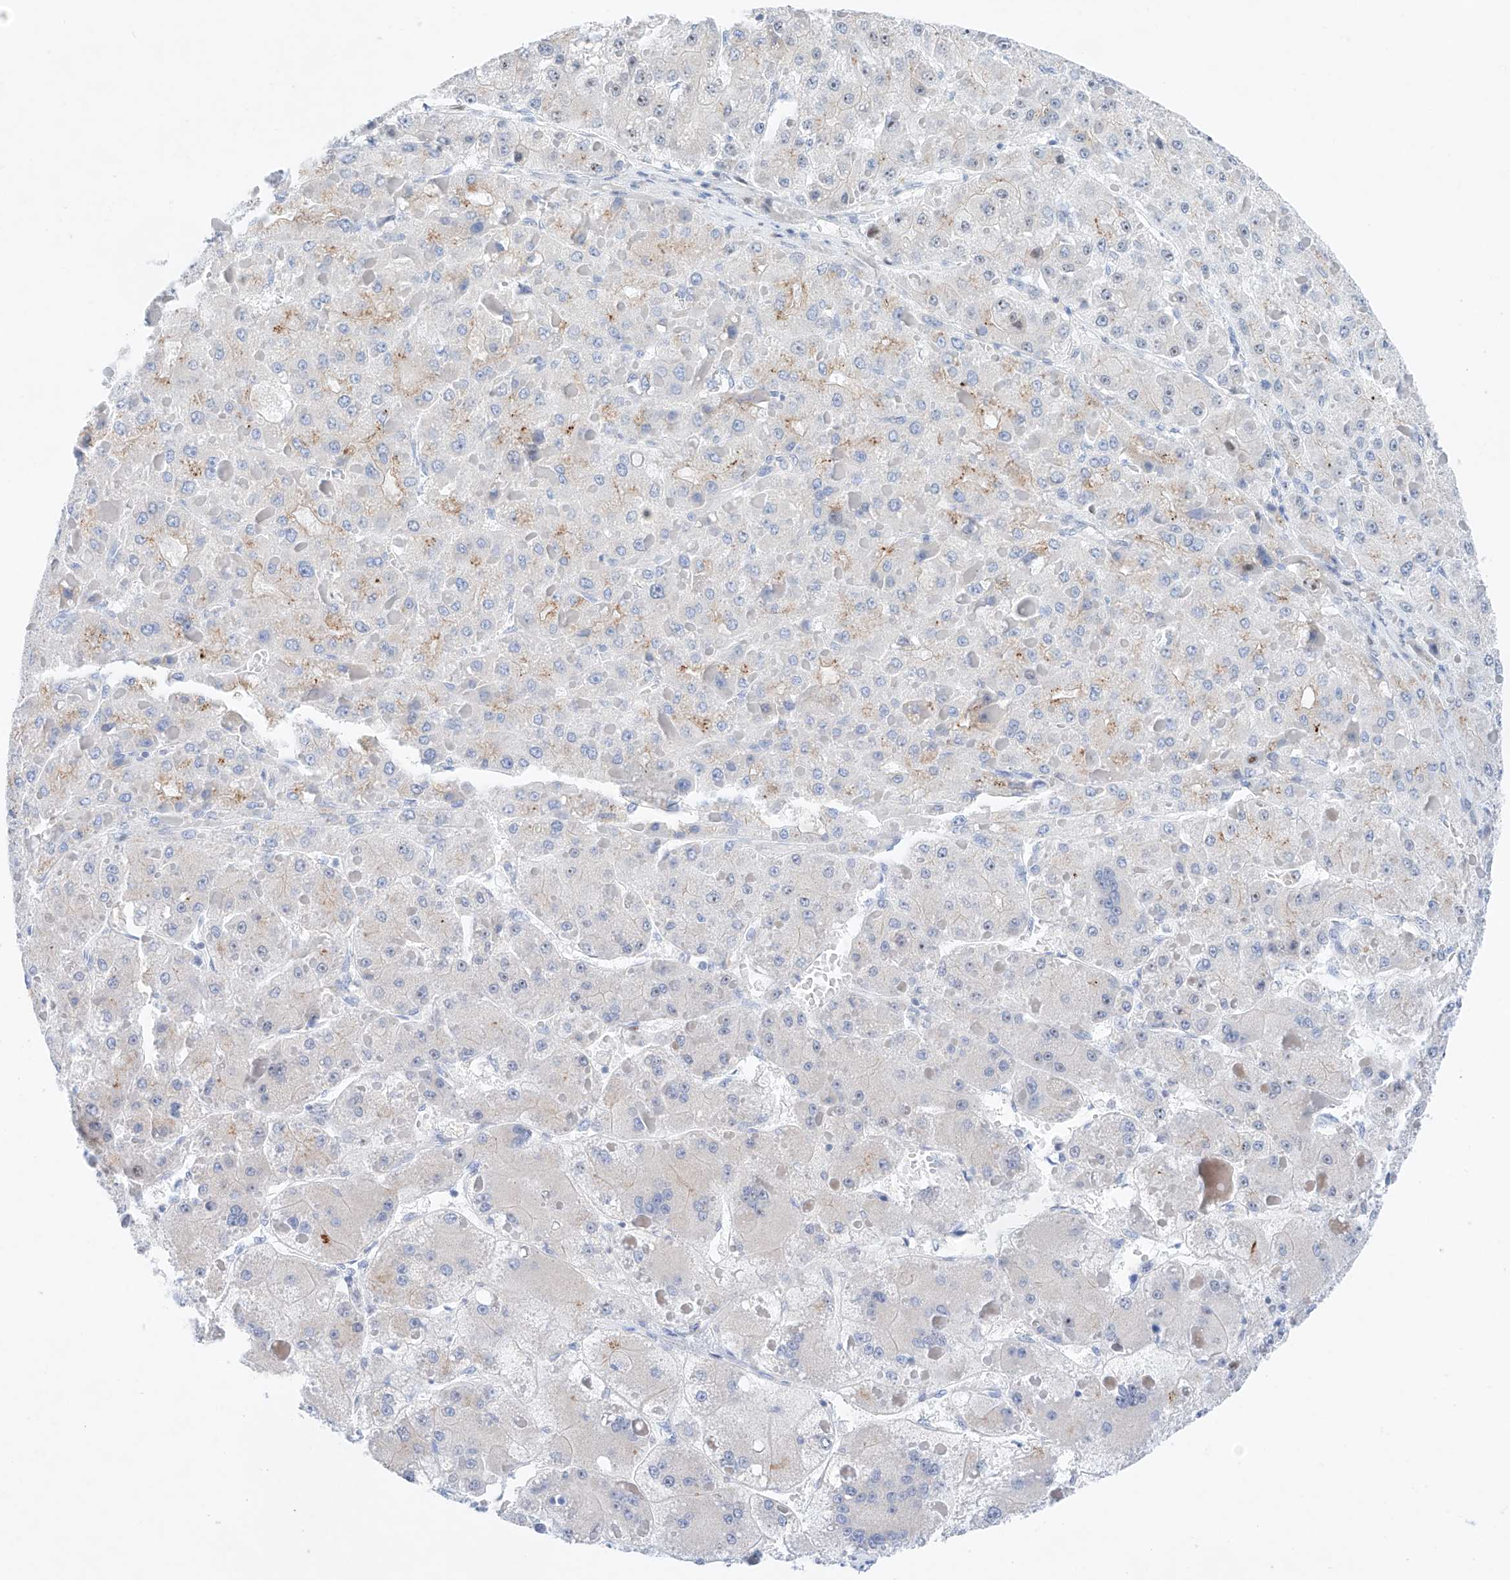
{"staining": {"intensity": "negative", "quantity": "none", "location": "none"}, "tissue": "liver cancer", "cell_type": "Tumor cells", "image_type": "cancer", "snomed": [{"axis": "morphology", "description": "Carcinoma, Hepatocellular, NOS"}, {"axis": "topography", "description": "Liver"}], "caption": "Immunohistochemistry photomicrograph of hepatocellular carcinoma (liver) stained for a protein (brown), which reveals no staining in tumor cells.", "gene": "NT5C3B", "patient": {"sex": "female", "age": 73}}